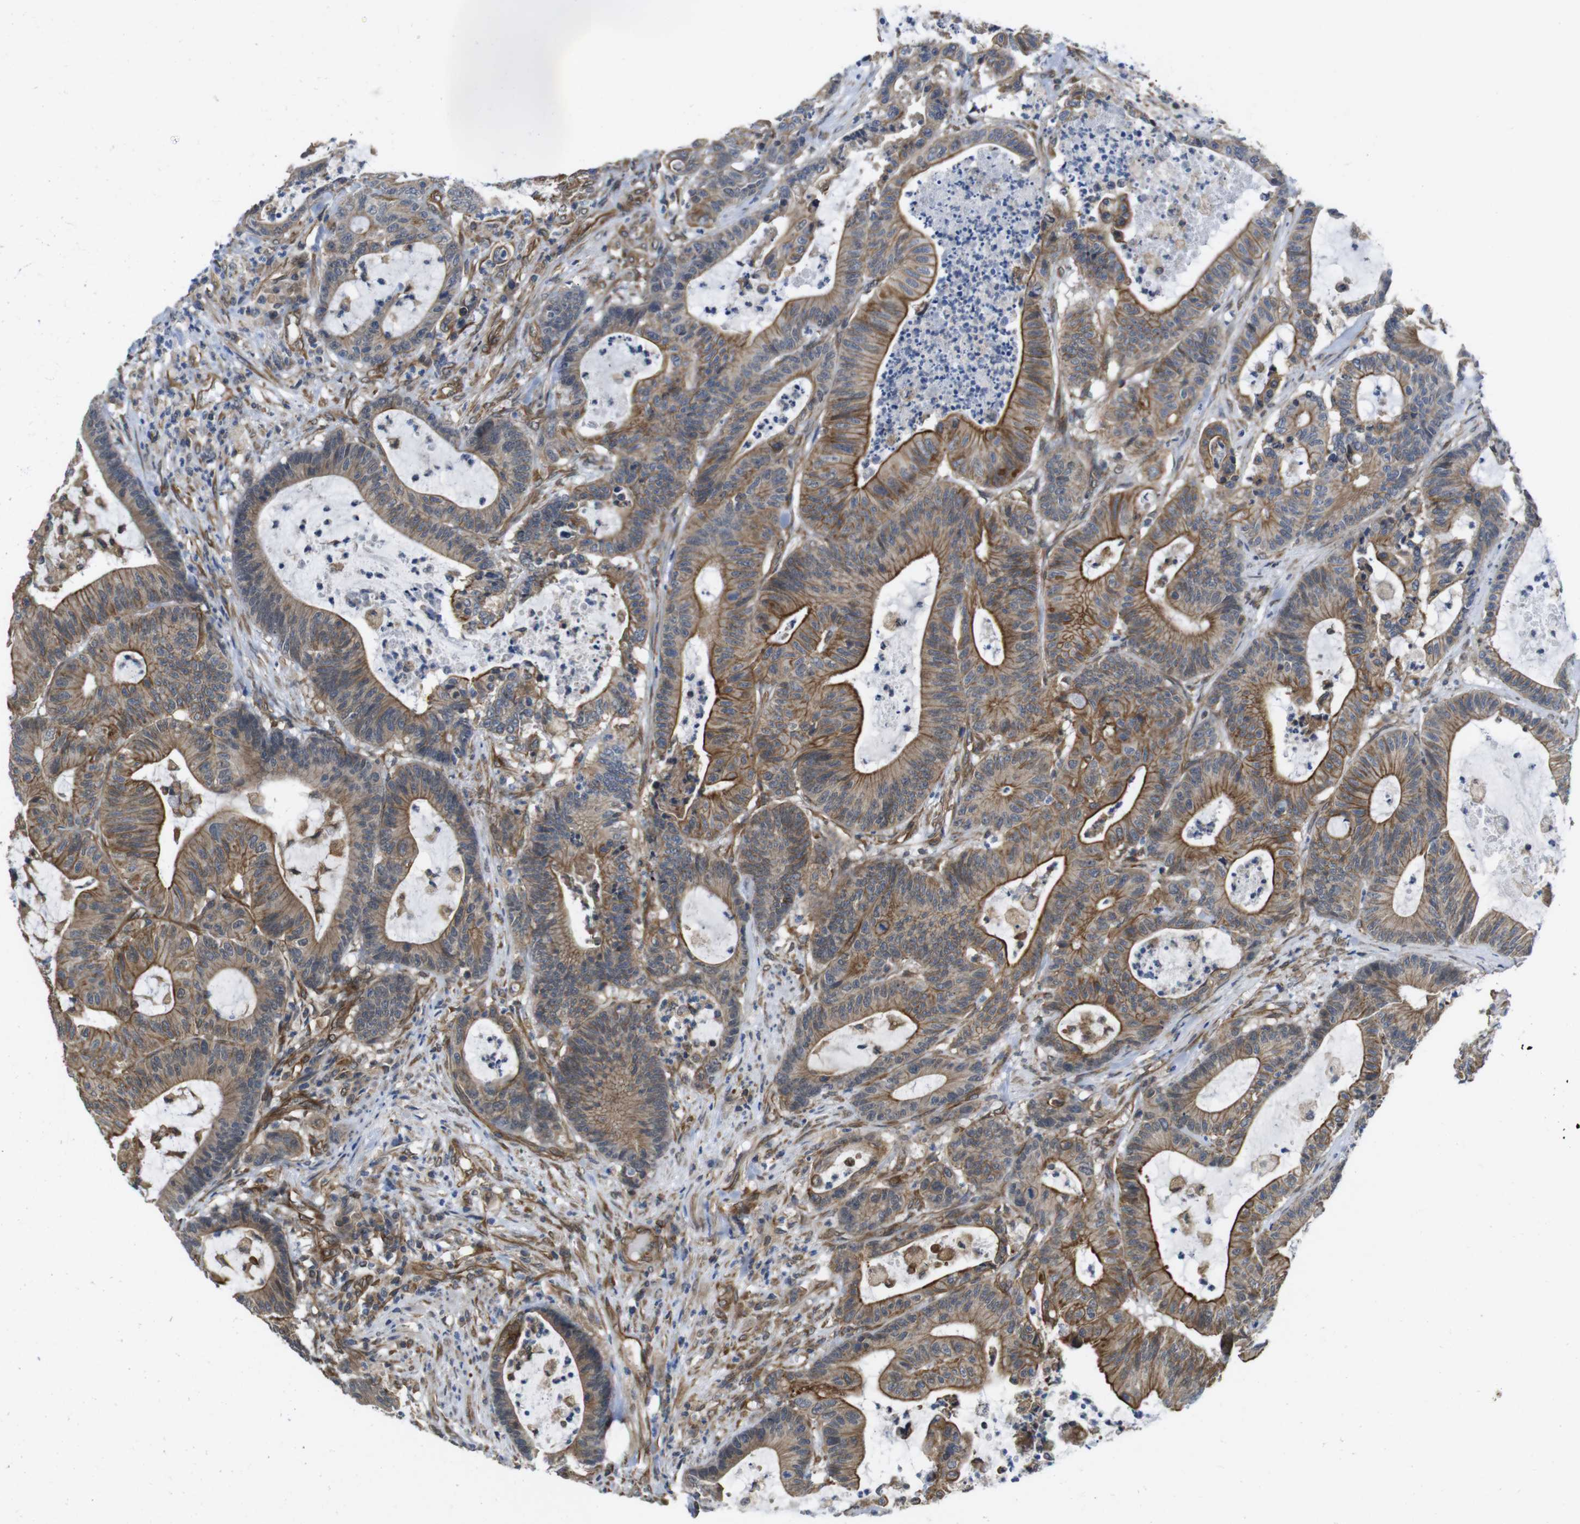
{"staining": {"intensity": "strong", "quantity": ">75%", "location": "cytoplasmic/membranous"}, "tissue": "colorectal cancer", "cell_type": "Tumor cells", "image_type": "cancer", "snomed": [{"axis": "morphology", "description": "Adenocarcinoma, NOS"}, {"axis": "topography", "description": "Colon"}], "caption": "Immunohistochemical staining of human colorectal cancer (adenocarcinoma) displays strong cytoplasmic/membranous protein expression in about >75% of tumor cells.", "gene": "ZDHHC5", "patient": {"sex": "female", "age": 84}}